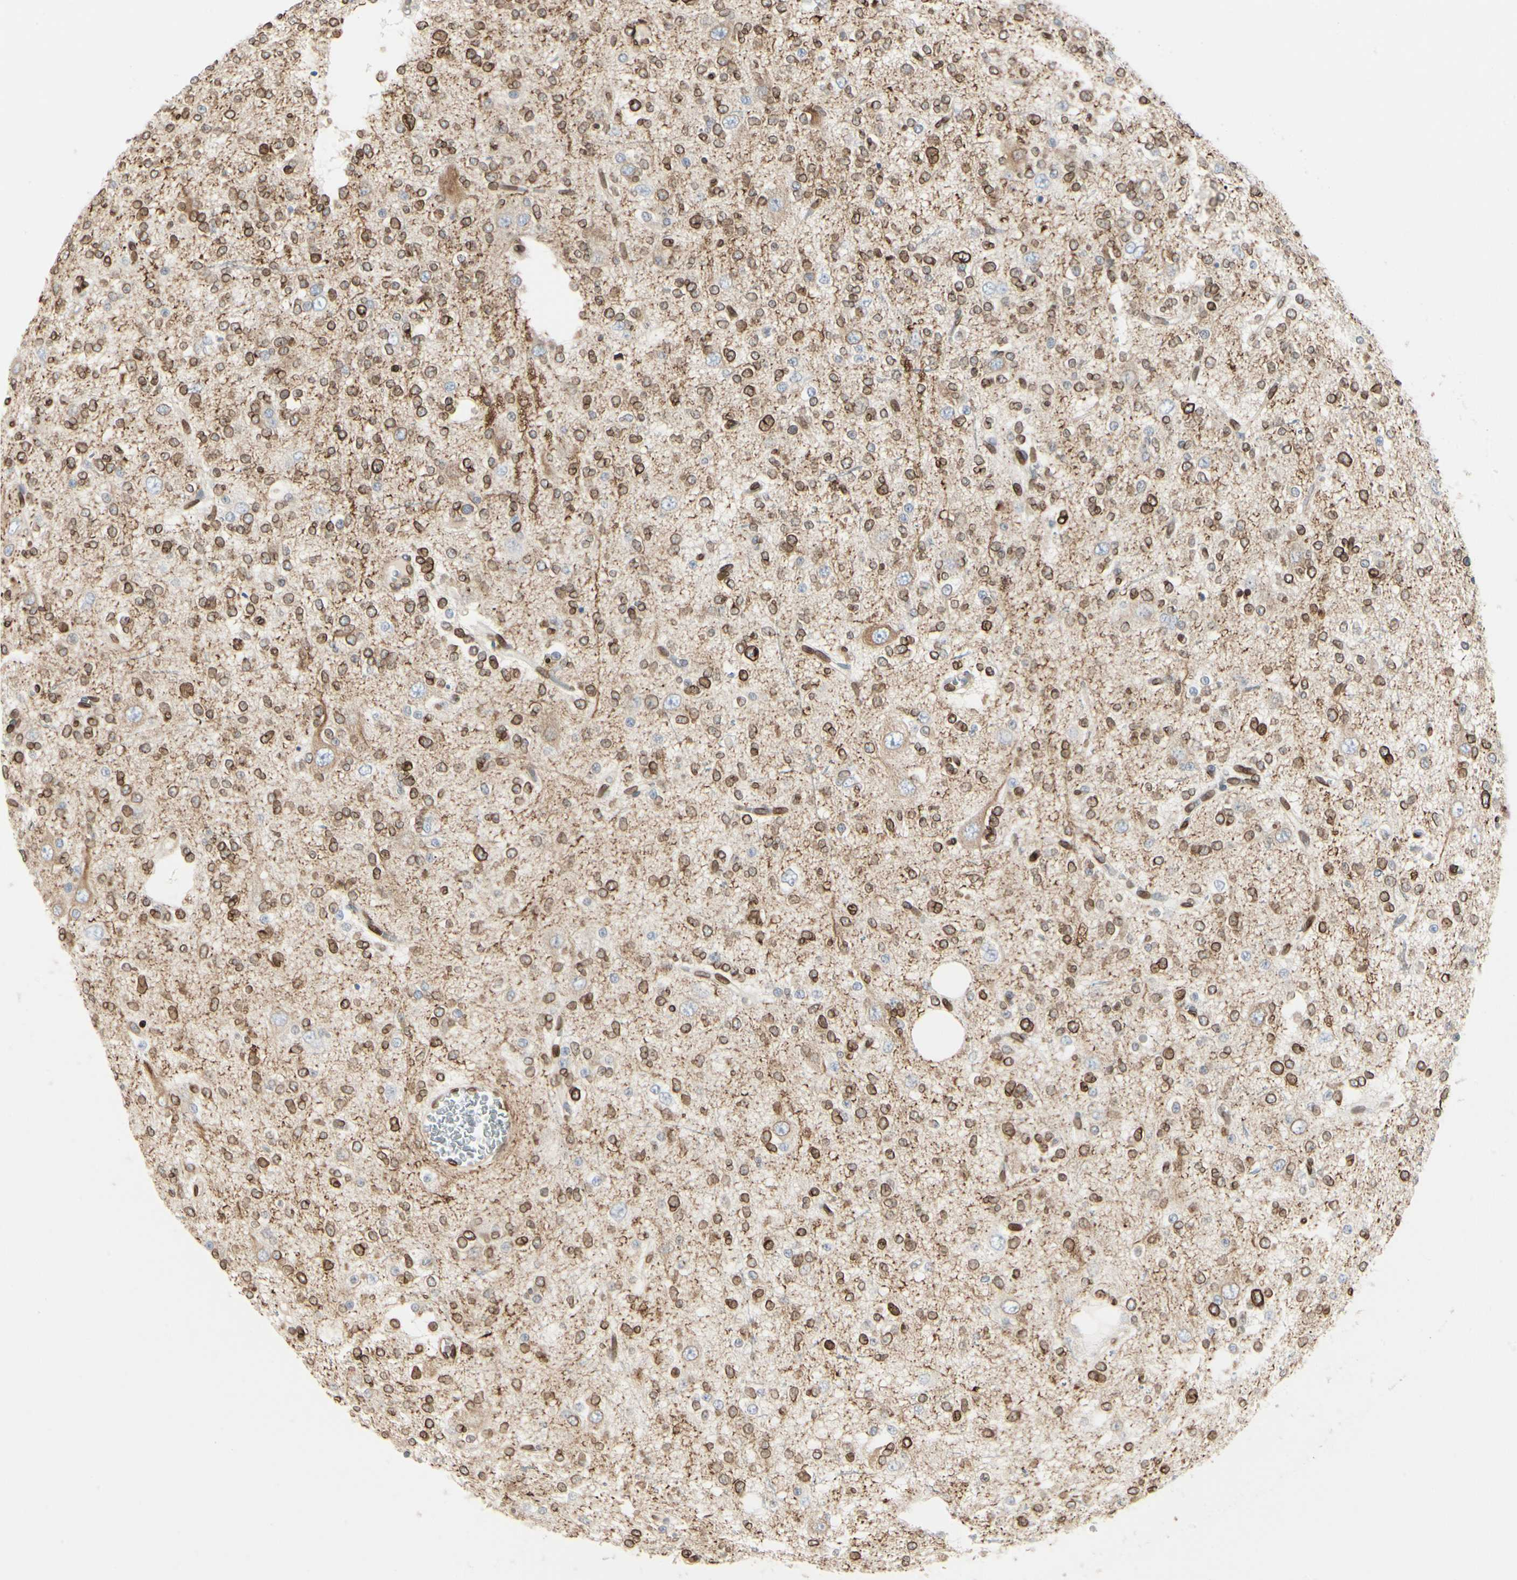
{"staining": {"intensity": "moderate", "quantity": ">75%", "location": "cytoplasmic/membranous,nuclear"}, "tissue": "glioma", "cell_type": "Tumor cells", "image_type": "cancer", "snomed": [{"axis": "morphology", "description": "Glioma, malignant, Low grade"}, {"axis": "topography", "description": "Brain"}], "caption": "DAB immunohistochemical staining of human glioma exhibits moderate cytoplasmic/membranous and nuclear protein staining in about >75% of tumor cells. The protein of interest is stained brown, and the nuclei are stained in blue (DAB IHC with brightfield microscopy, high magnification).", "gene": "TMPO", "patient": {"sex": "male", "age": 38}}